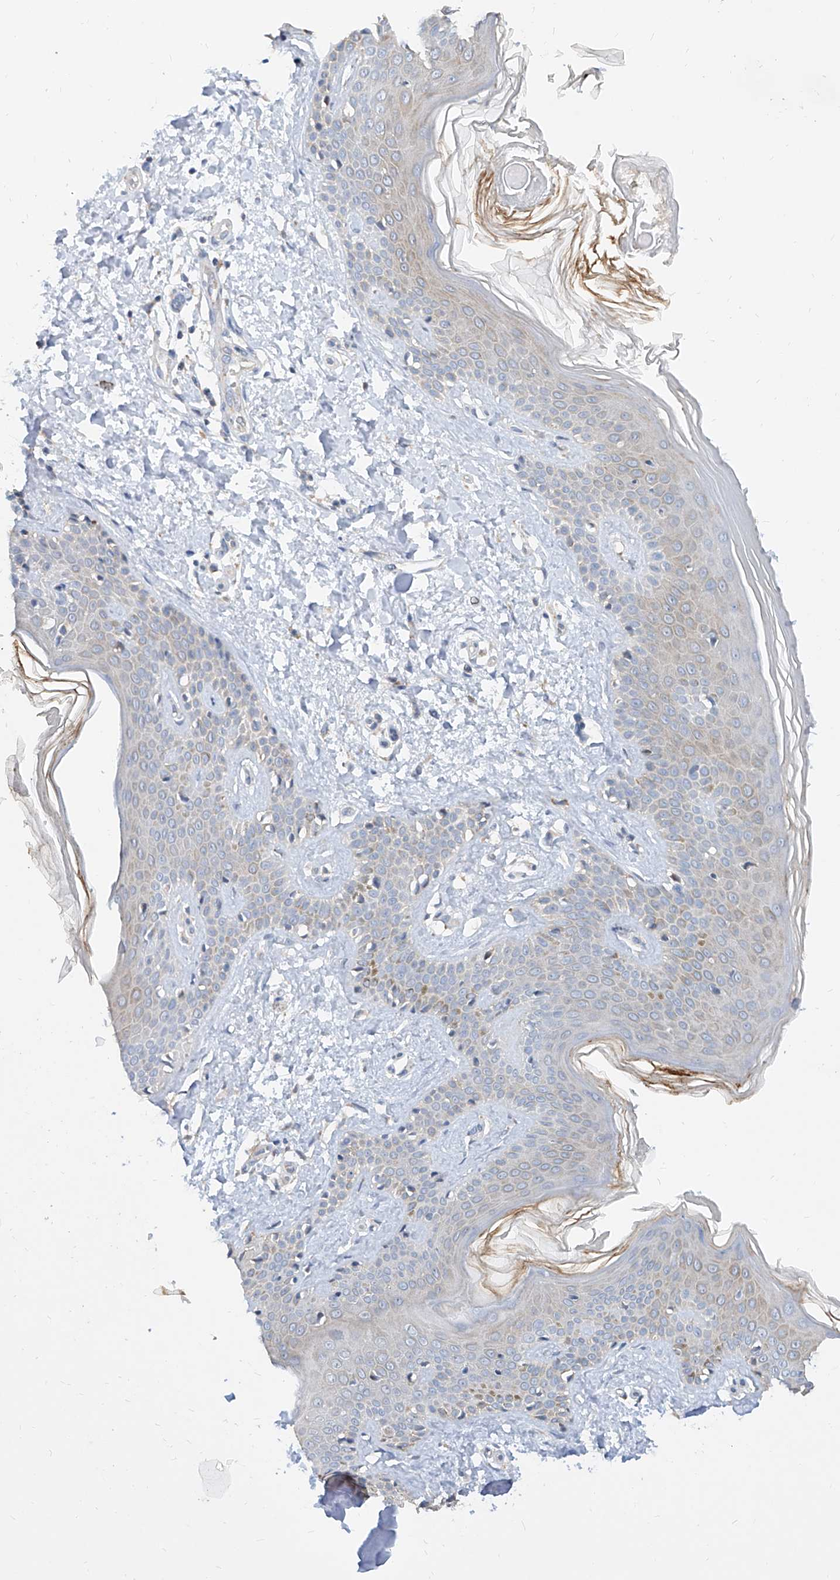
{"staining": {"intensity": "weak", "quantity": "25%-75%", "location": "cytoplasmic/membranous"}, "tissue": "skin", "cell_type": "Fibroblasts", "image_type": "normal", "snomed": [{"axis": "morphology", "description": "Normal tissue, NOS"}, {"axis": "topography", "description": "Skin"}], "caption": "DAB immunohistochemical staining of unremarkable skin displays weak cytoplasmic/membranous protein expression in about 25%-75% of fibroblasts.", "gene": "BPTF", "patient": {"sex": "male", "age": 37}}